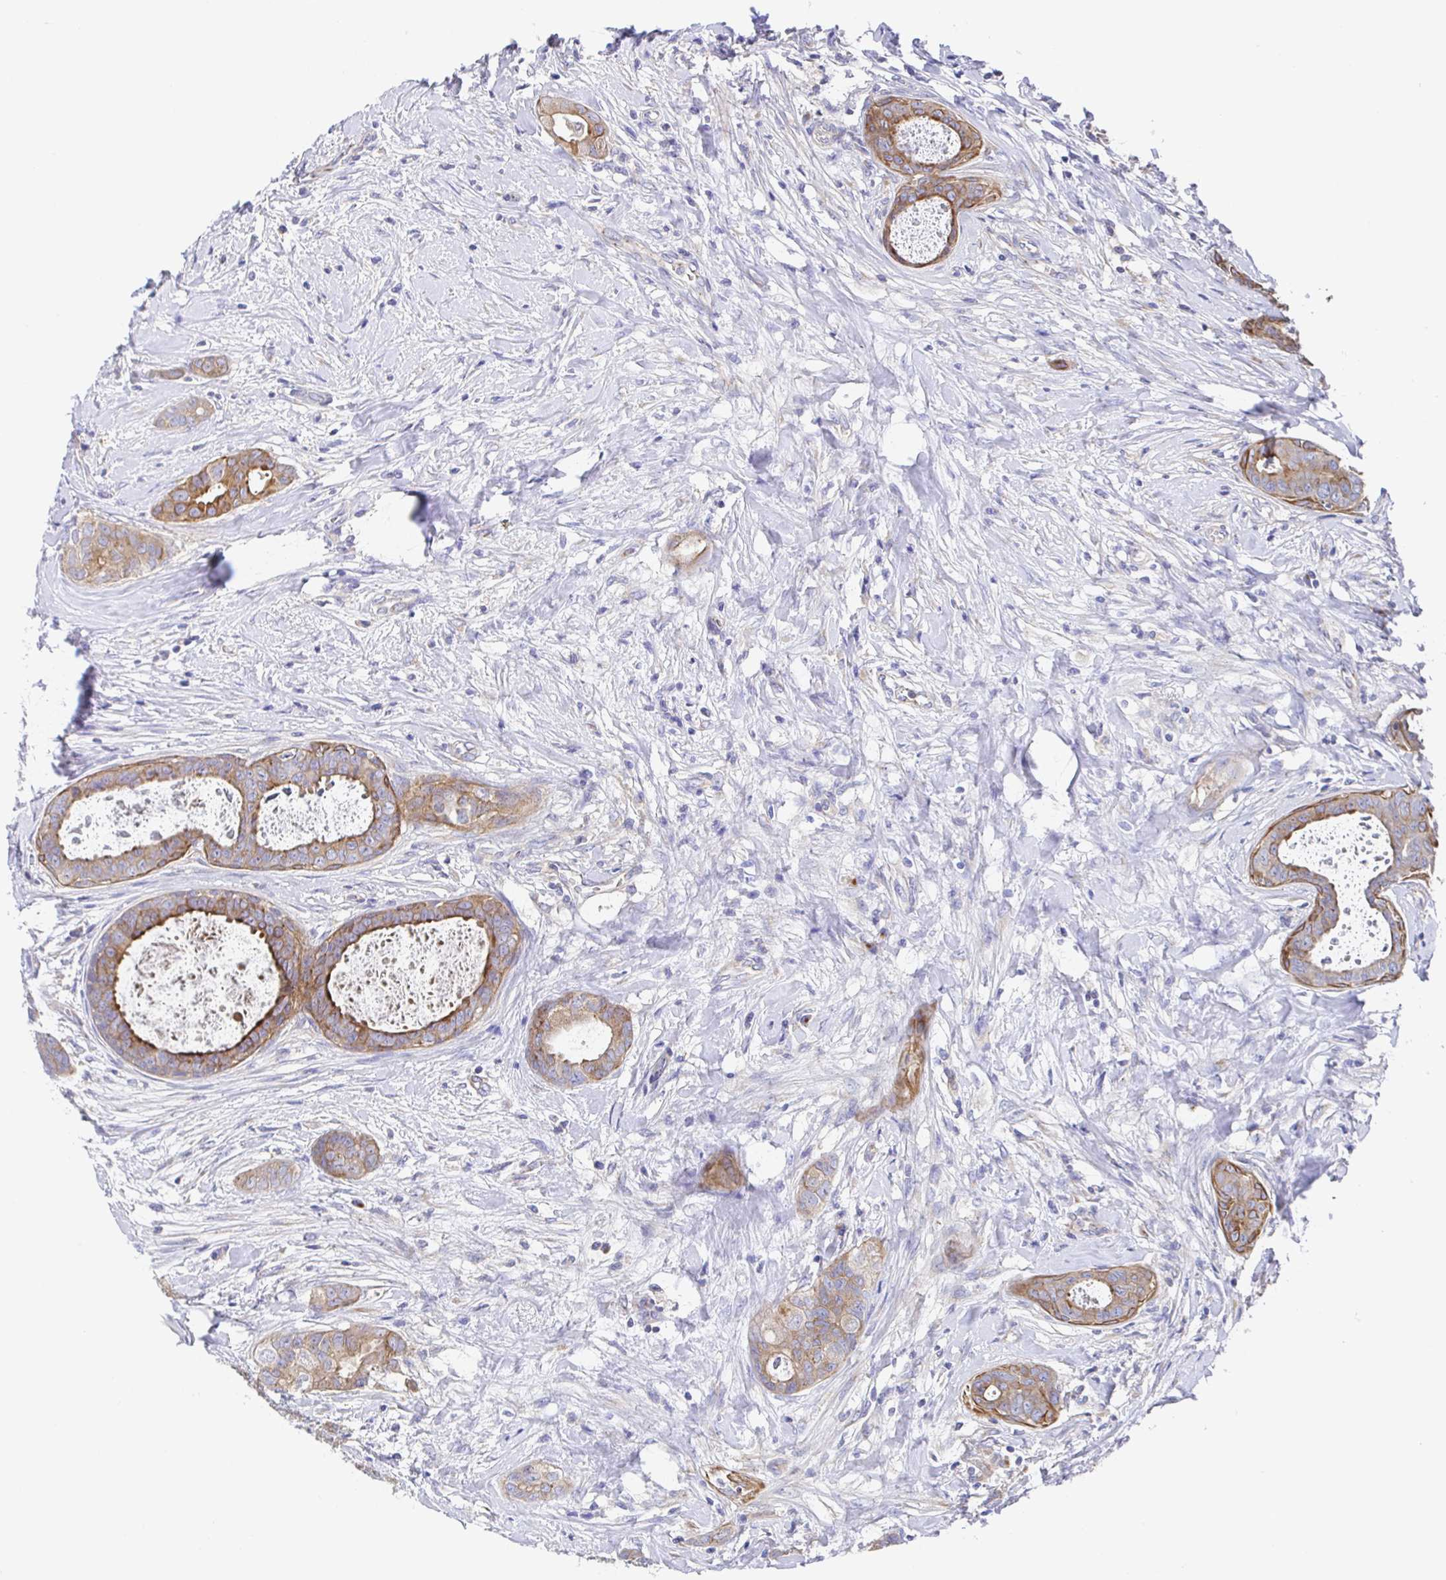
{"staining": {"intensity": "moderate", "quantity": ">75%", "location": "cytoplasmic/membranous"}, "tissue": "breast cancer", "cell_type": "Tumor cells", "image_type": "cancer", "snomed": [{"axis": "morphology", "description": "Duct carcinoma"}, {"axis": "topography", "description": "Breast"}], "caption": "Breast cancer stained for a protein exhibits moderate cytoplasmic/membranous positivity in tumor cells.", "gene": "GOLGA1", "patient": {"sex": "female", "age": 45}}